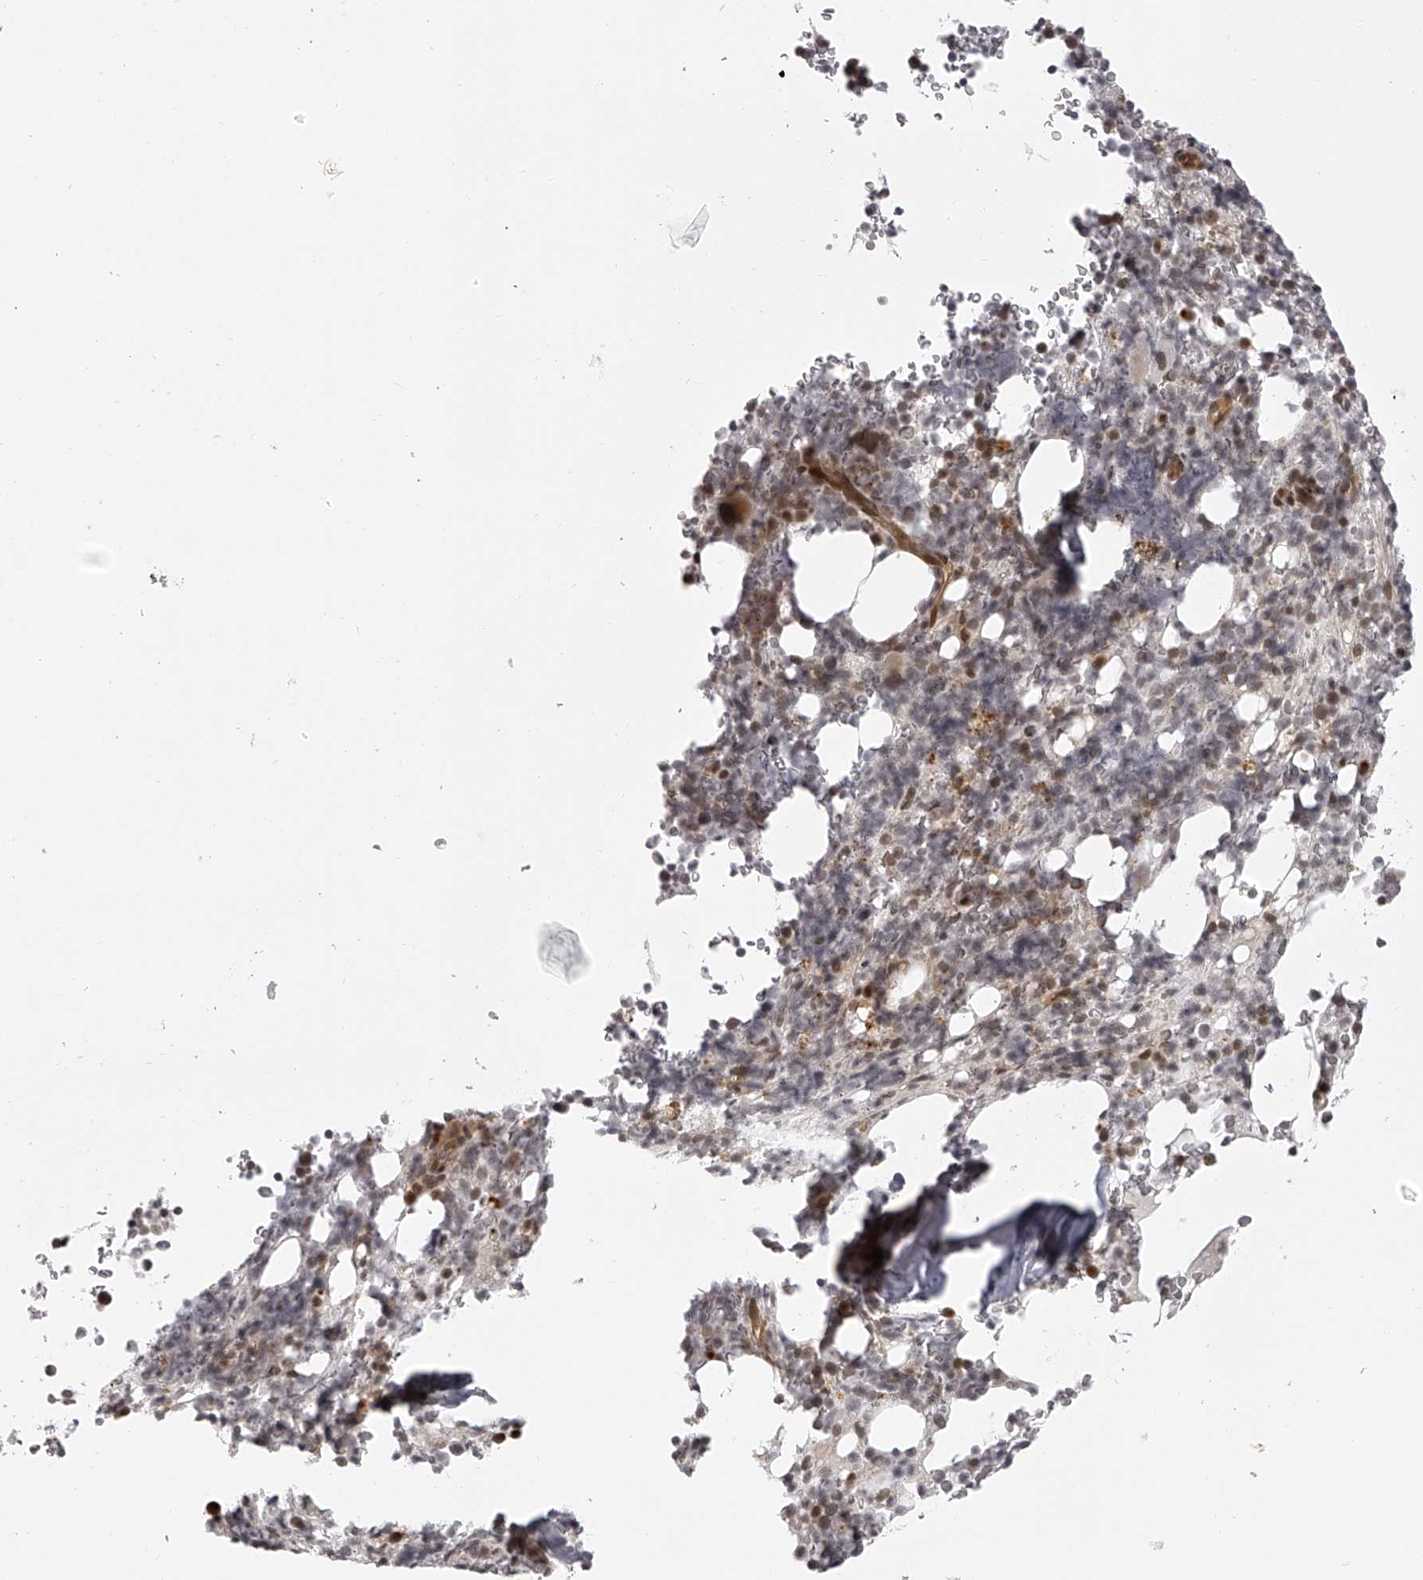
{"staining": {"intensity": "moderate", "quantity": "25%-75%", "location": "cytoplasmic/membranous,nuclear"}, "tissue": "bone marrow", "cell_type": "Hematopoietic cells", "image_type": "normal", "snomed": [{"axis": "morphology", "description": "Normal tissue, NOS"}, {"axis": "topography", "description": "Bone marrow"}], "caption": "Protein expression analysis of normal bone marrow demonstrates moderate cytoplasmic/membranous,nuclear expression in approximately 25%-75% of hematopoietic cells.", "gene": "ODF2L", "patient": {"sex": "male", "age": 58}}